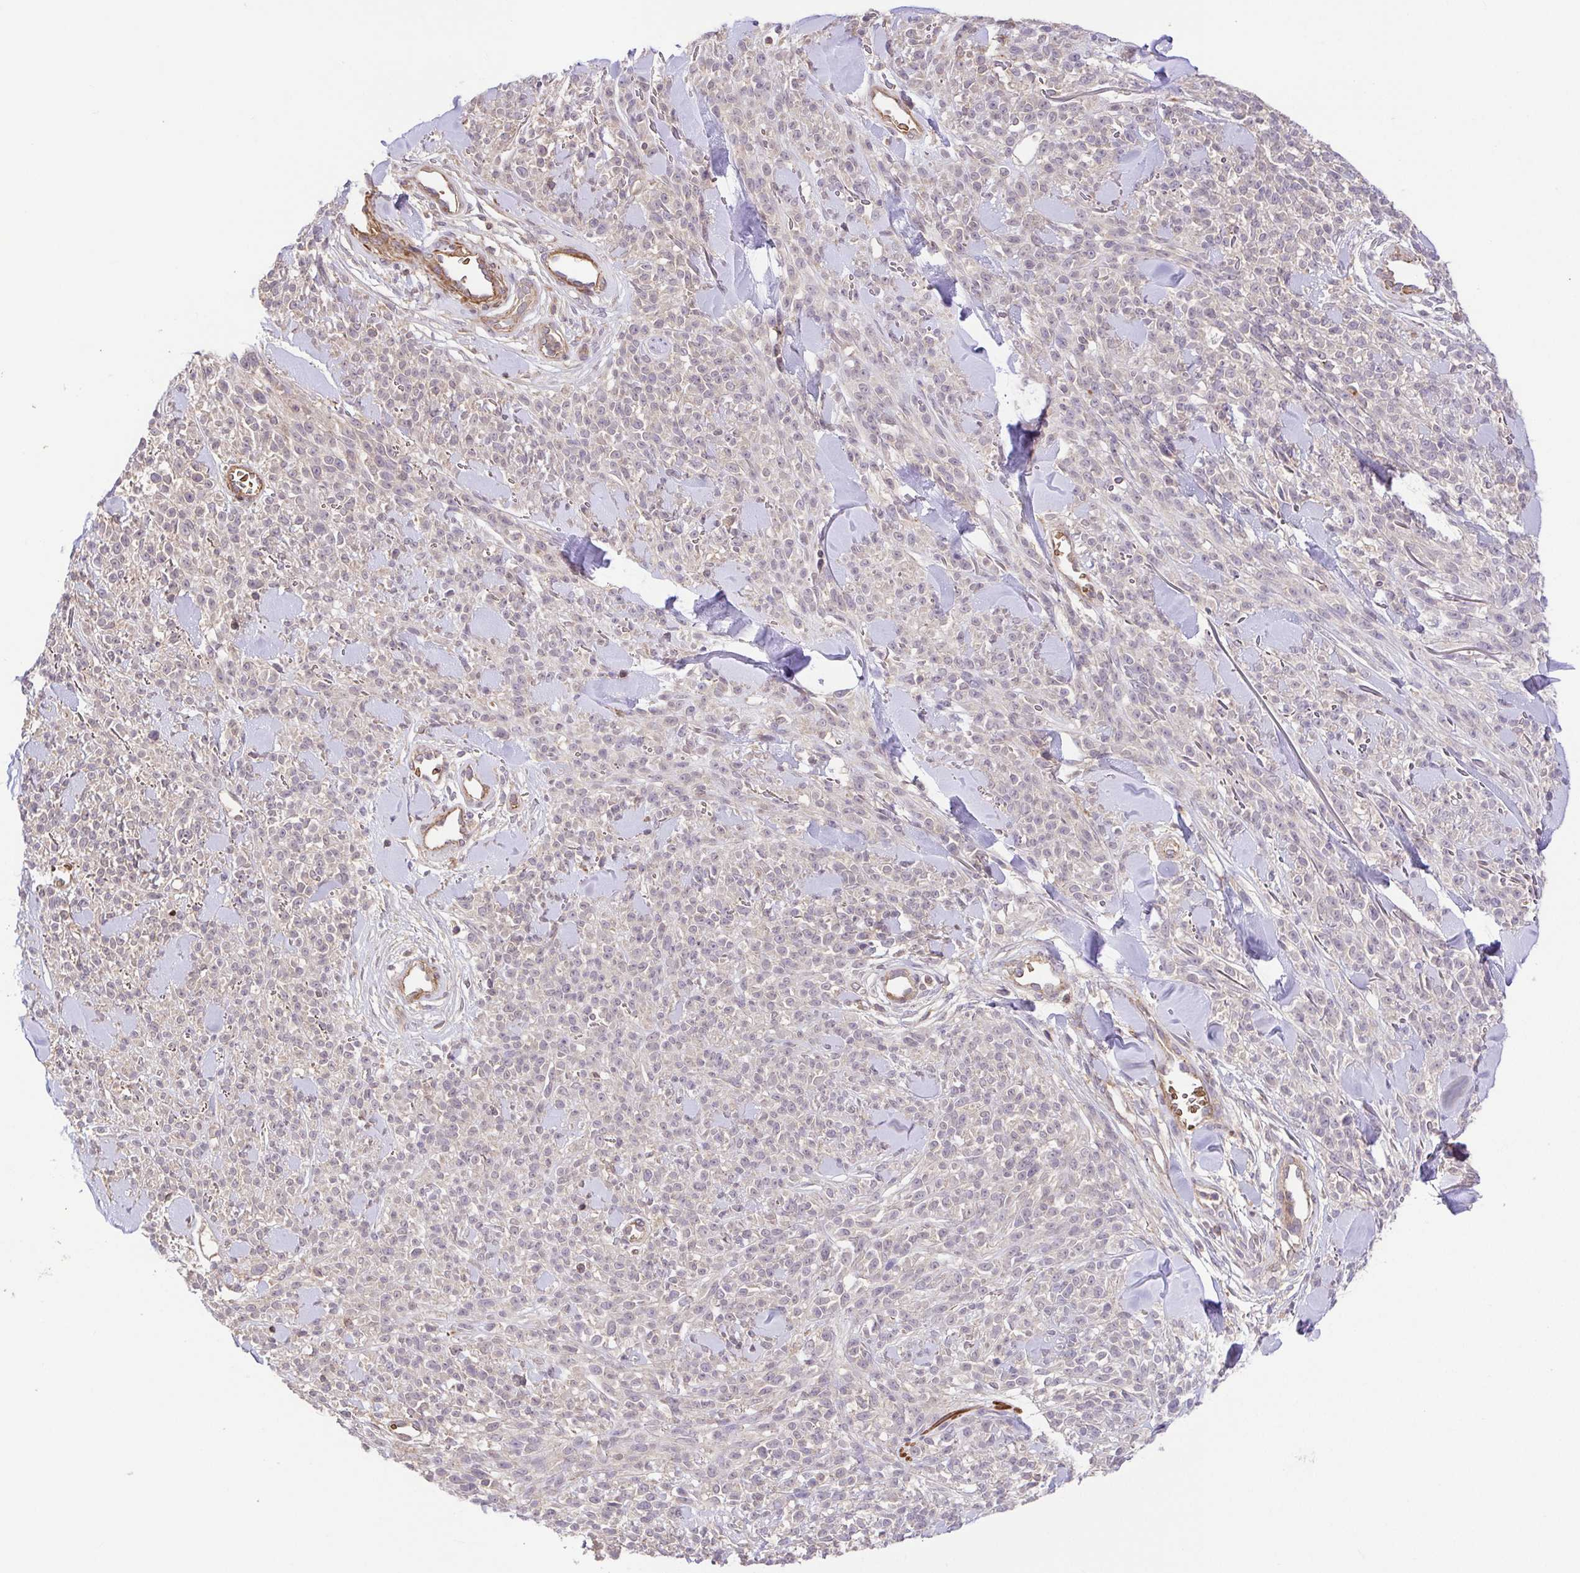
{"staining": {"intensity": "negative", "quantity": "none", "location": "none"}, "tissue": "melanoma", "cell_type": "Tumor cells", "image_type": "cancer", "snomed": [{"axis": "morphology", "description": "Malignant melanoma, NOS"}, {"axis": "topography", "description": "Skin"}, {"axis": "topography", "description": "Skin of trunk"}], "caption": "Protein analysis of melanoma demonstrates no significant expression in tumor cells.", "gene": "IDE", "patient": {"sex": "male", "age": 74}}